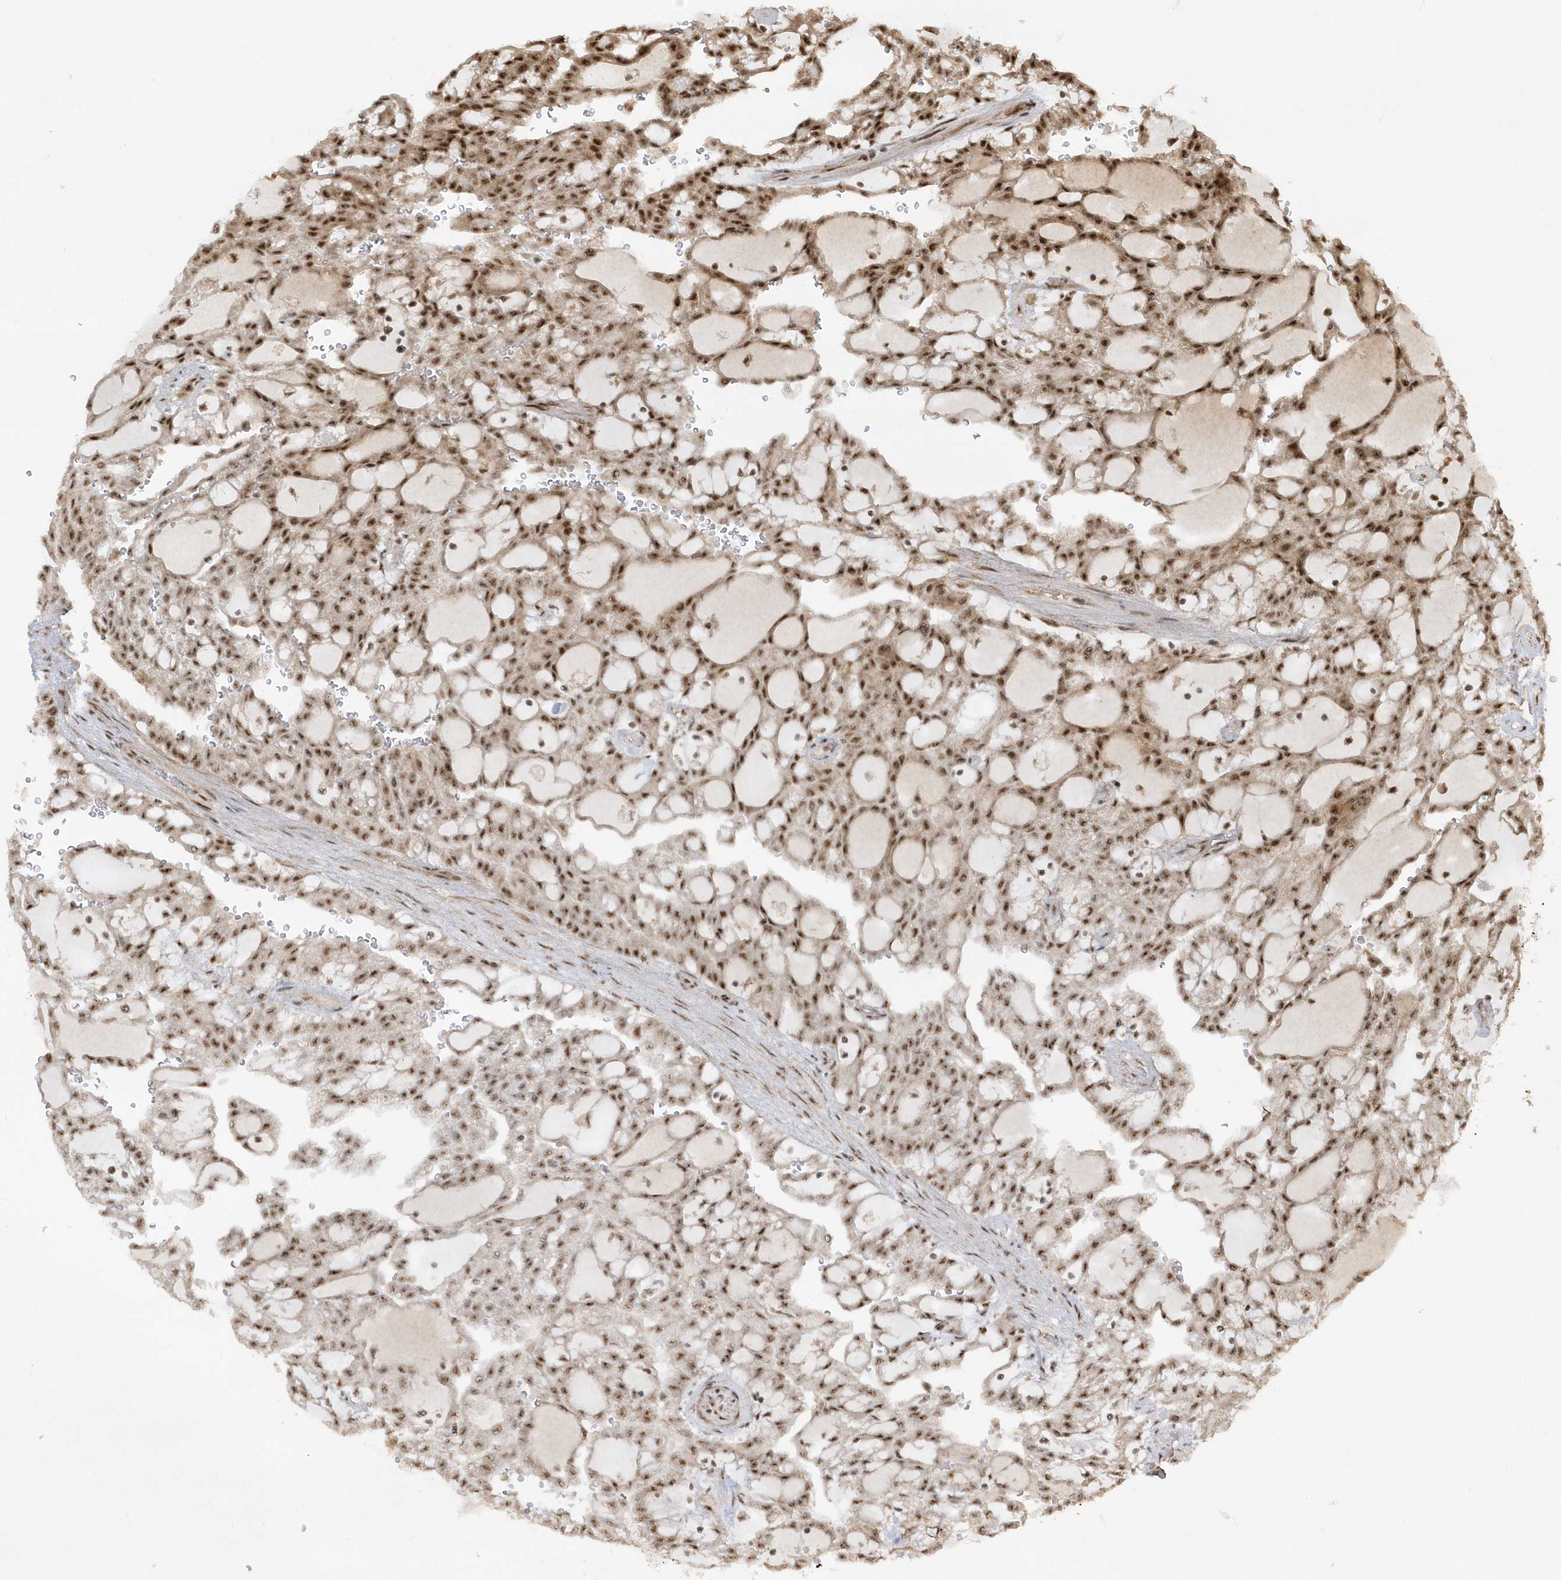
{"staining": {"intensity": "strong", "quantity": ">75%", "location": "nuclear"}, "tissue": "renal cancer", "cell_type": "Tumor cells", "image_type": "cancer", "snomed": [{"axis": "morphology", "description": "Adenocarcinoma, NOS"}, {"axis": "topography", "description": "Kidney"}], "caption": "Protein staining shows strong nuclear positivity in approximately >75% of tumor cells in renal cancer.", "gene": "POLR3B", "patient": {"sex": "male", "age": 63}}